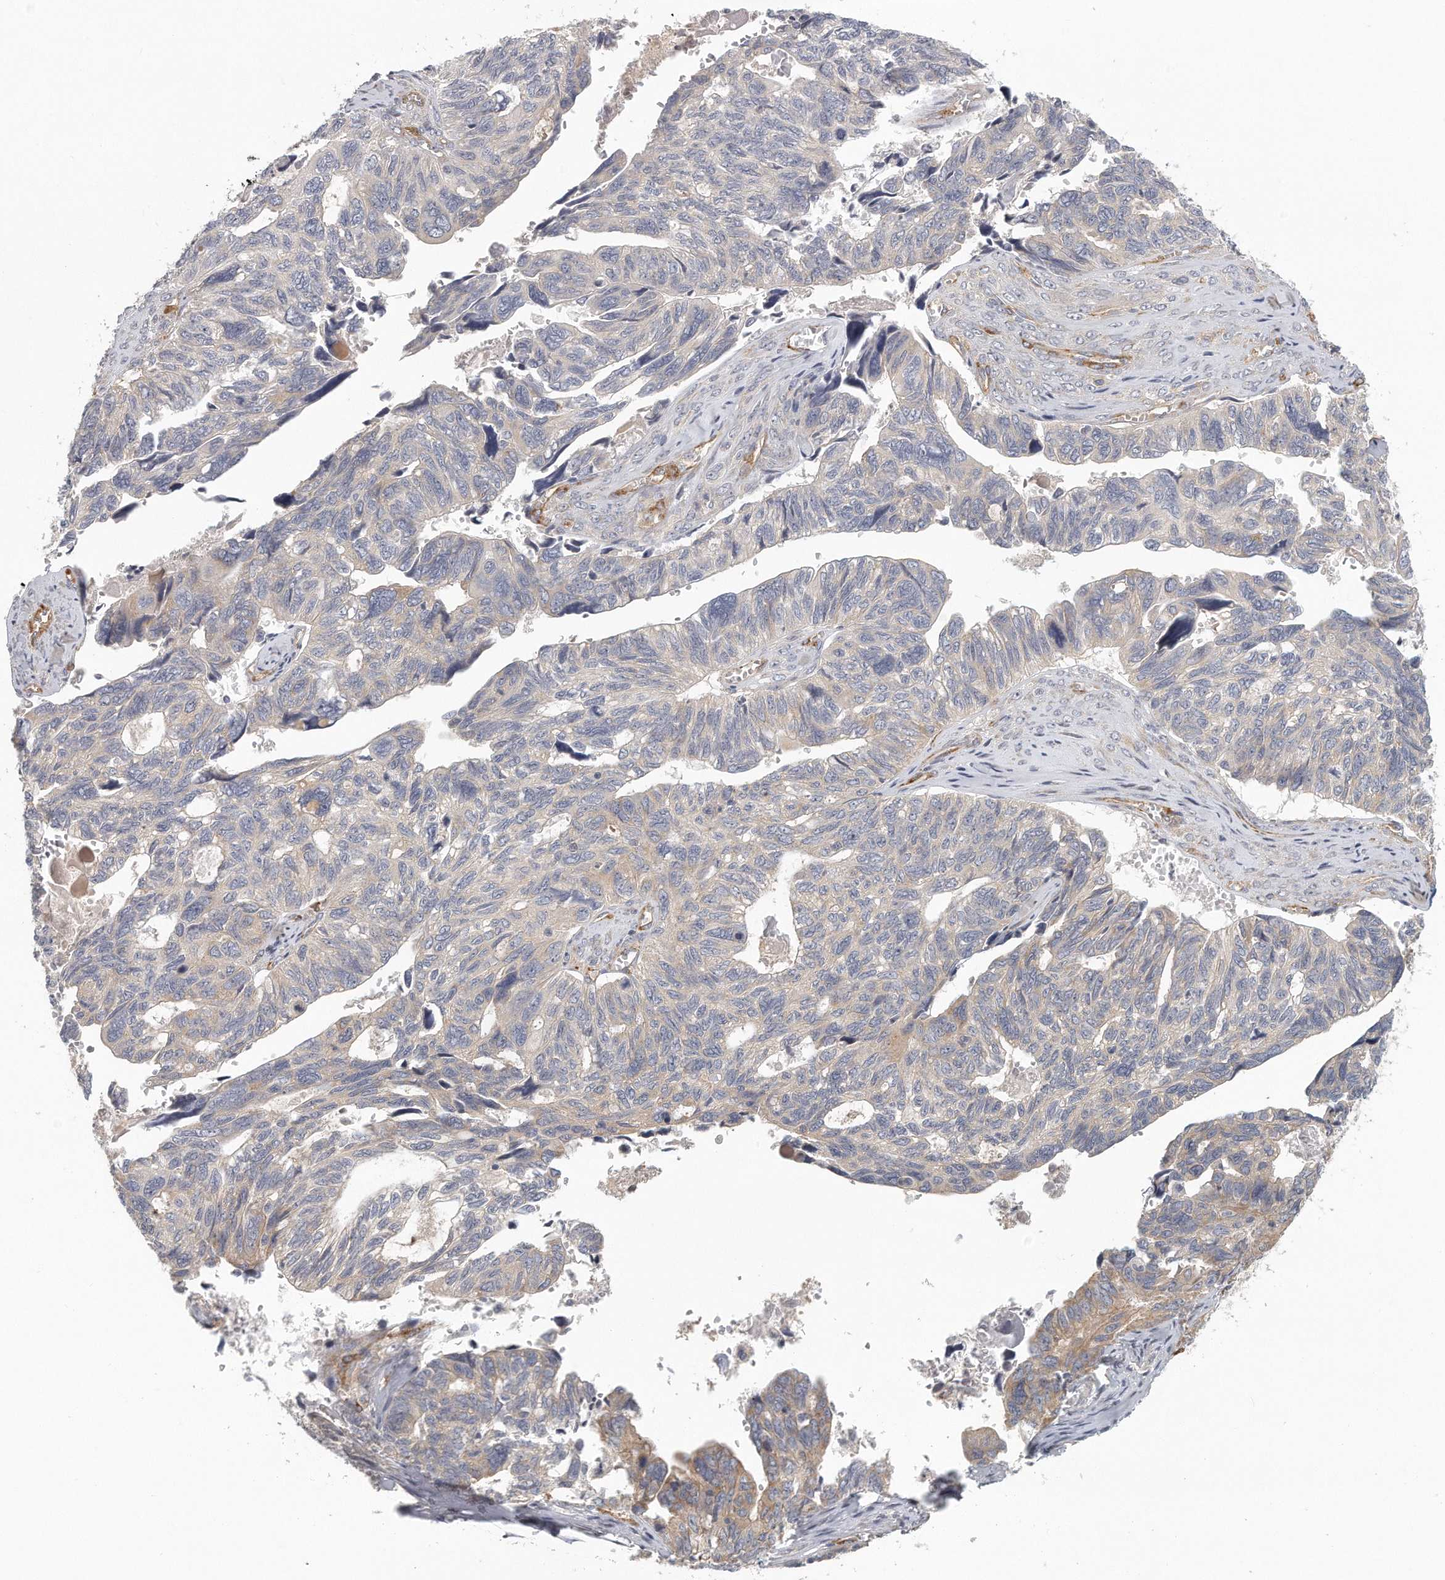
{"staining": {"intensity": "weak", "quantity": "<25%", "location": "cytoplasmic/membranous"}, "tissue": "ovarian cancer", "cell_type": "Tumor cells", "image_type": "cancer", "snomed": [{"axis": "morphology", "description": "Cystadenocarcinoma, serous, NOS"}, {"axis": "topography", "description": "Ovary"}], "caption": "Image shows no significant protein expression in tumor cells of ovarian cancer (serous cystadenocarcinoma).", "gene": "MTERF4", "patient": {"sex": "female", "age": 79}}